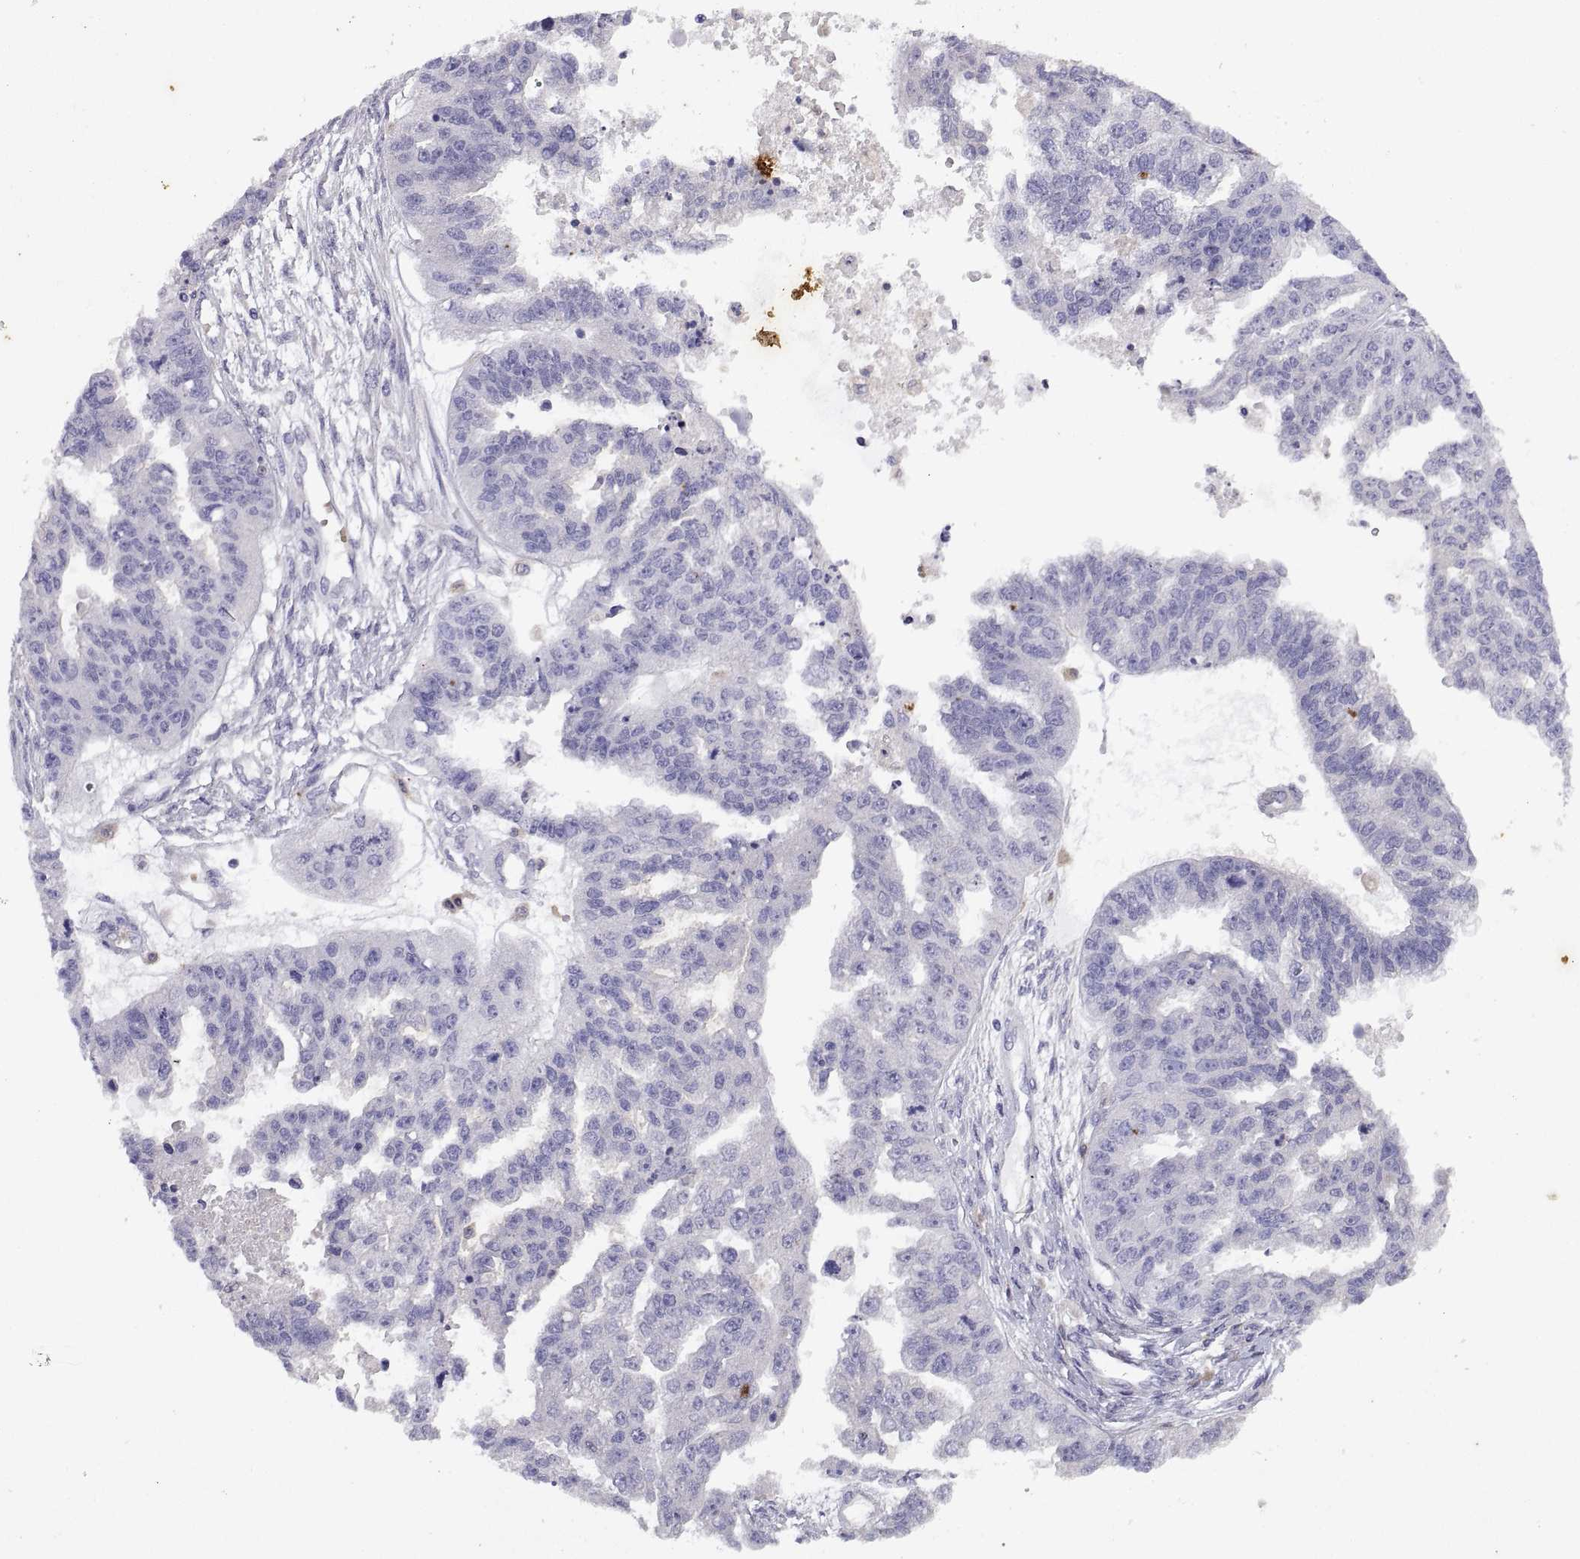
{"staining": {"intensity": "negative", "quantity": "none", "location": "none"}, "tissue": "ovarian cancer", "cell_type": "Tumor cells", "image_type": "cancer", "snomed": [{"axis": "morphology", "description": "Cystadenocarcinoma, serous, NOS"}, {"axis": "topography", "description": "Ovary"}], "caption": "Protein analysis of serous cystadenocarcinoma (ovarian) exhibits no significant expression in tumor cells. The staining is performed using DAB brown chromogen with nuclei counter-stained in using hematoxylin.", "gene": "DOK3", "patient": {"sex": "female", "age": 58}}